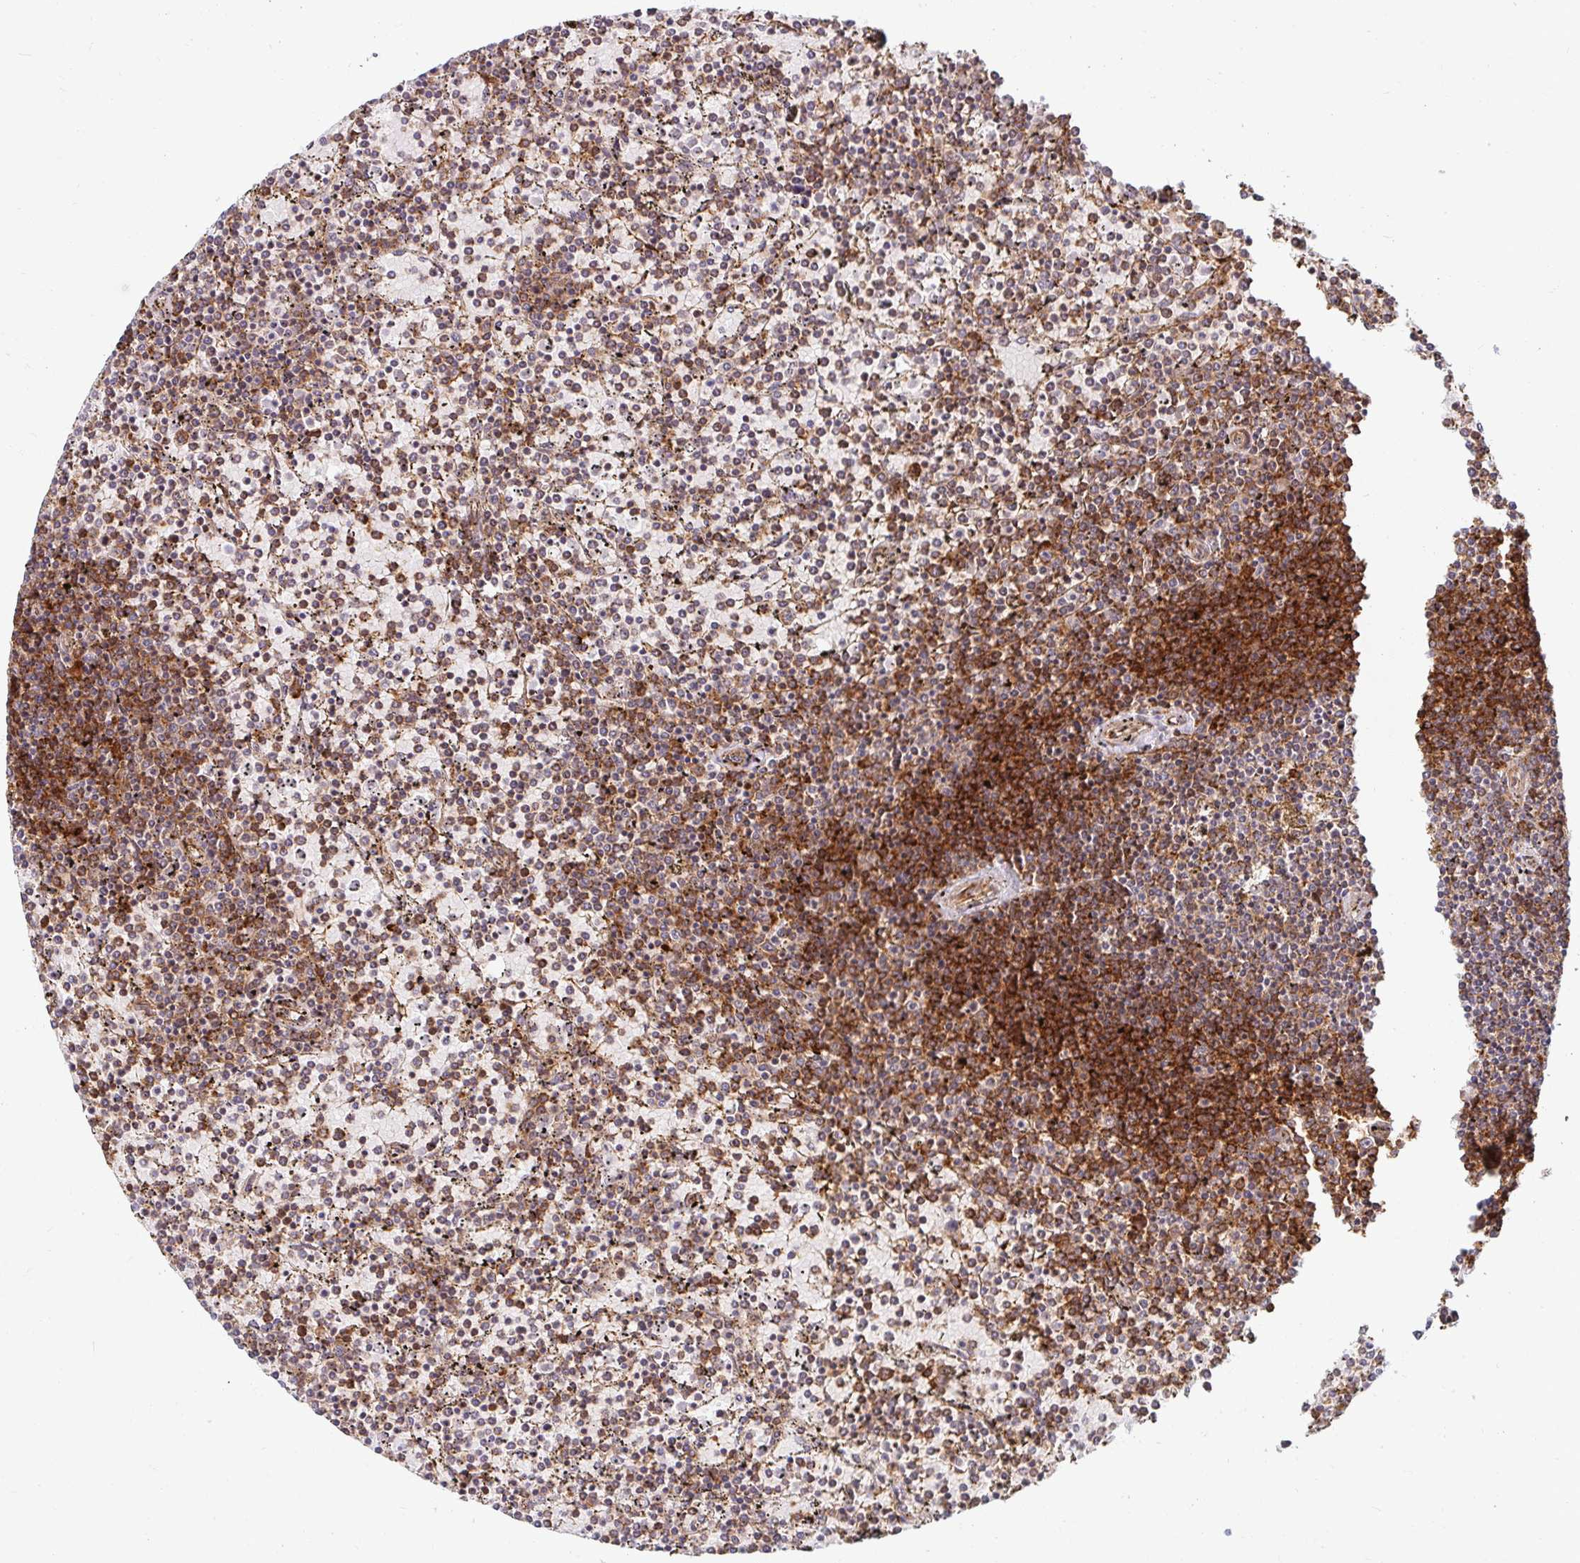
{"staining": {"intensity": "moderate", "quantity": ">75%", "location": "cytoplasmic/membranous"}, "tissue": "lymphoma", "cell_type": "Tumor cells", "image_type": "cancer", "snomed": [{"axis": "morphology", "description": "Malignant lymphoma, non-Hodgkin's type, Low grade"}, {"axis": "topography", "description": "Spleen"}], "caption": "Immunohistochemical staining of lymphoma exhibits medium levels of moderate cytoplasmic/membranous expression in about >75% of tumor cells.", "gene": "BTF3", "patient": {"sex": "female", "age": 77}}